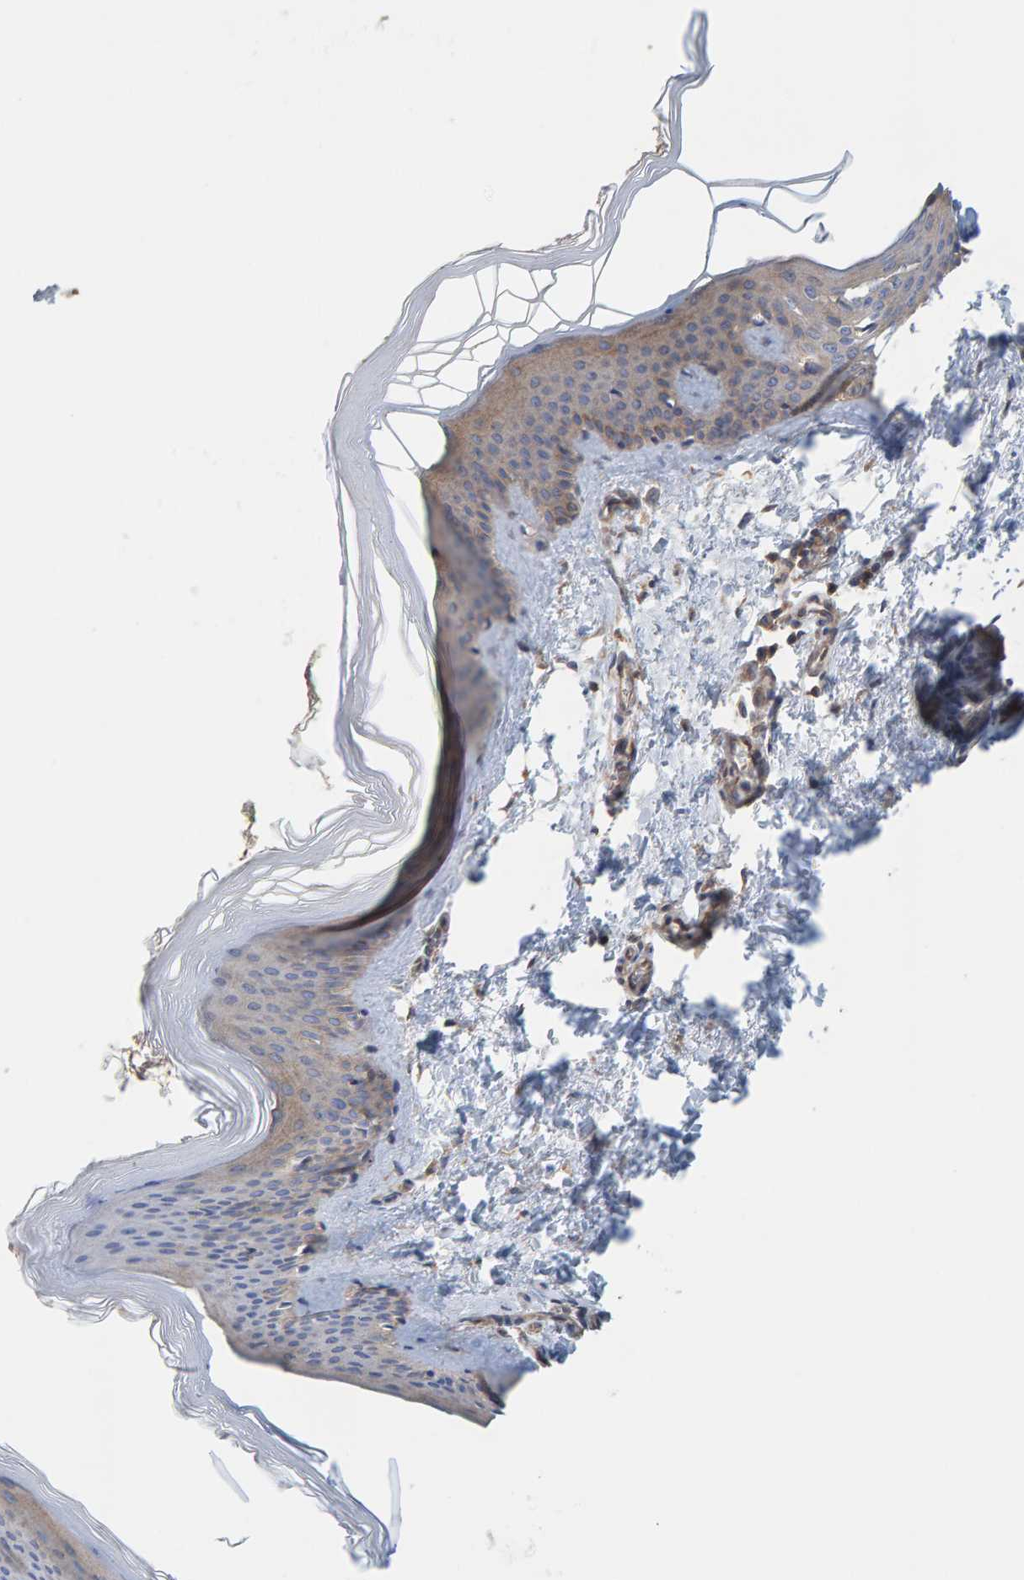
{"staining": {"intensity": "weak", "quantity": ">75%", "location": "cytoplasmic/membranous"}, "tissue": "skin", "cell_type": "Fibroblasts", "image_type": "normal", "snomed": [{"axis": "morphology", "description": "Normal tissue, NOS"}, {"axis": "topography", "description": "Skin"}], "caption": "A brown stain shows weak cytoplasmic/membranous expression of a protein in fibroblasts of unremarkable human skin.", "gene": "UBAP1", "patient": {"sex": "female", "age": 27}}